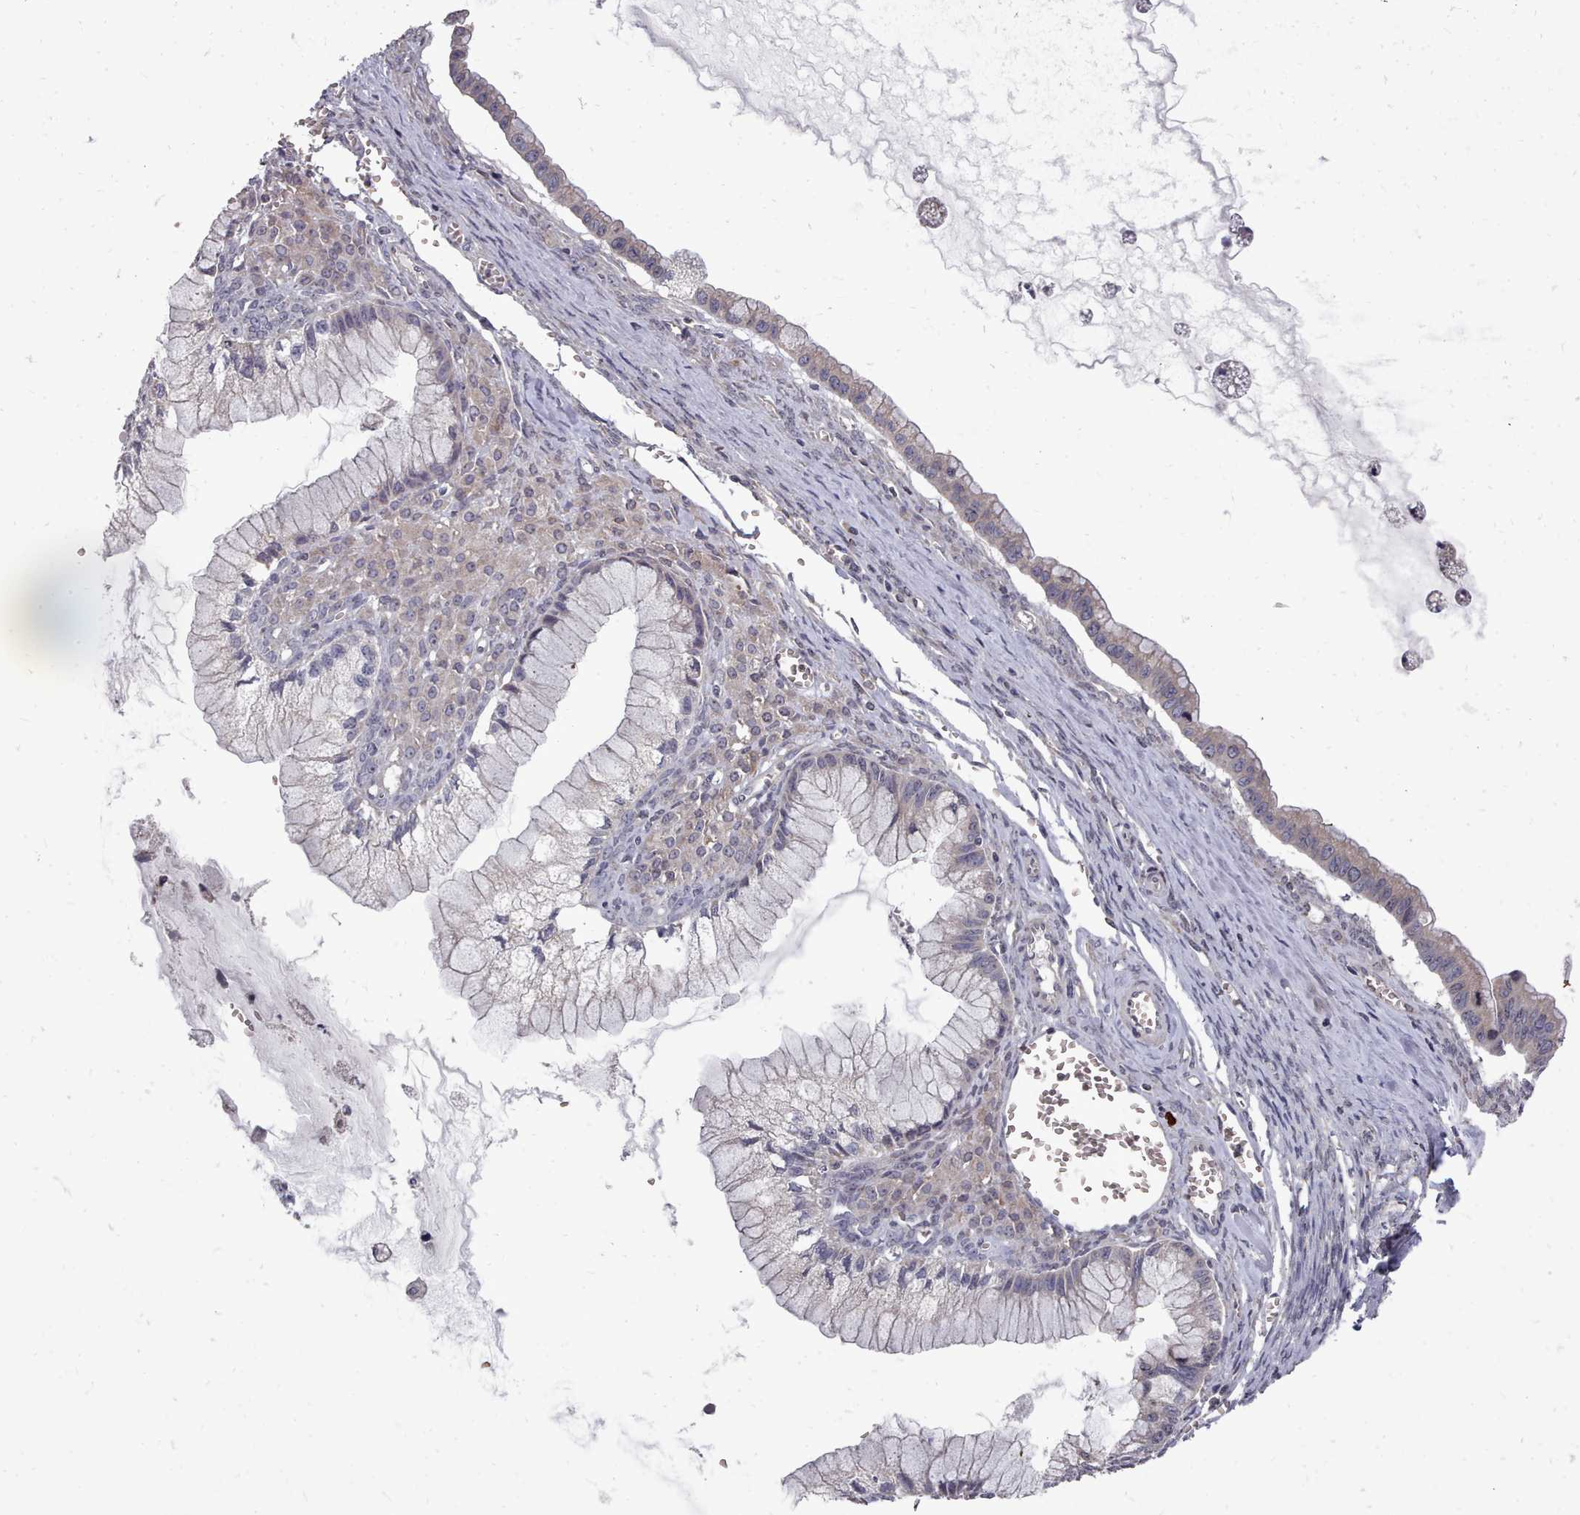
{"staining": {"intensity": "negative", "quantity": "none", "location": "none"}, "tissue": "ovarian cancer", "cell_type": "Tumor cells", "image_type": "cancer", "snomed": [{"axis": "morphology", "description": "Cystadenocarcinoma, mucinous, NOS"}, {"axis": "topography", "description": "Ovary"}], "caption": "The micrograph shows no staining of tumor cells in ovarian cancer (mucinous cystadenocarcinoma).", "gene": "ACKR3", "patient": {"sex": "female", "age": 59}}